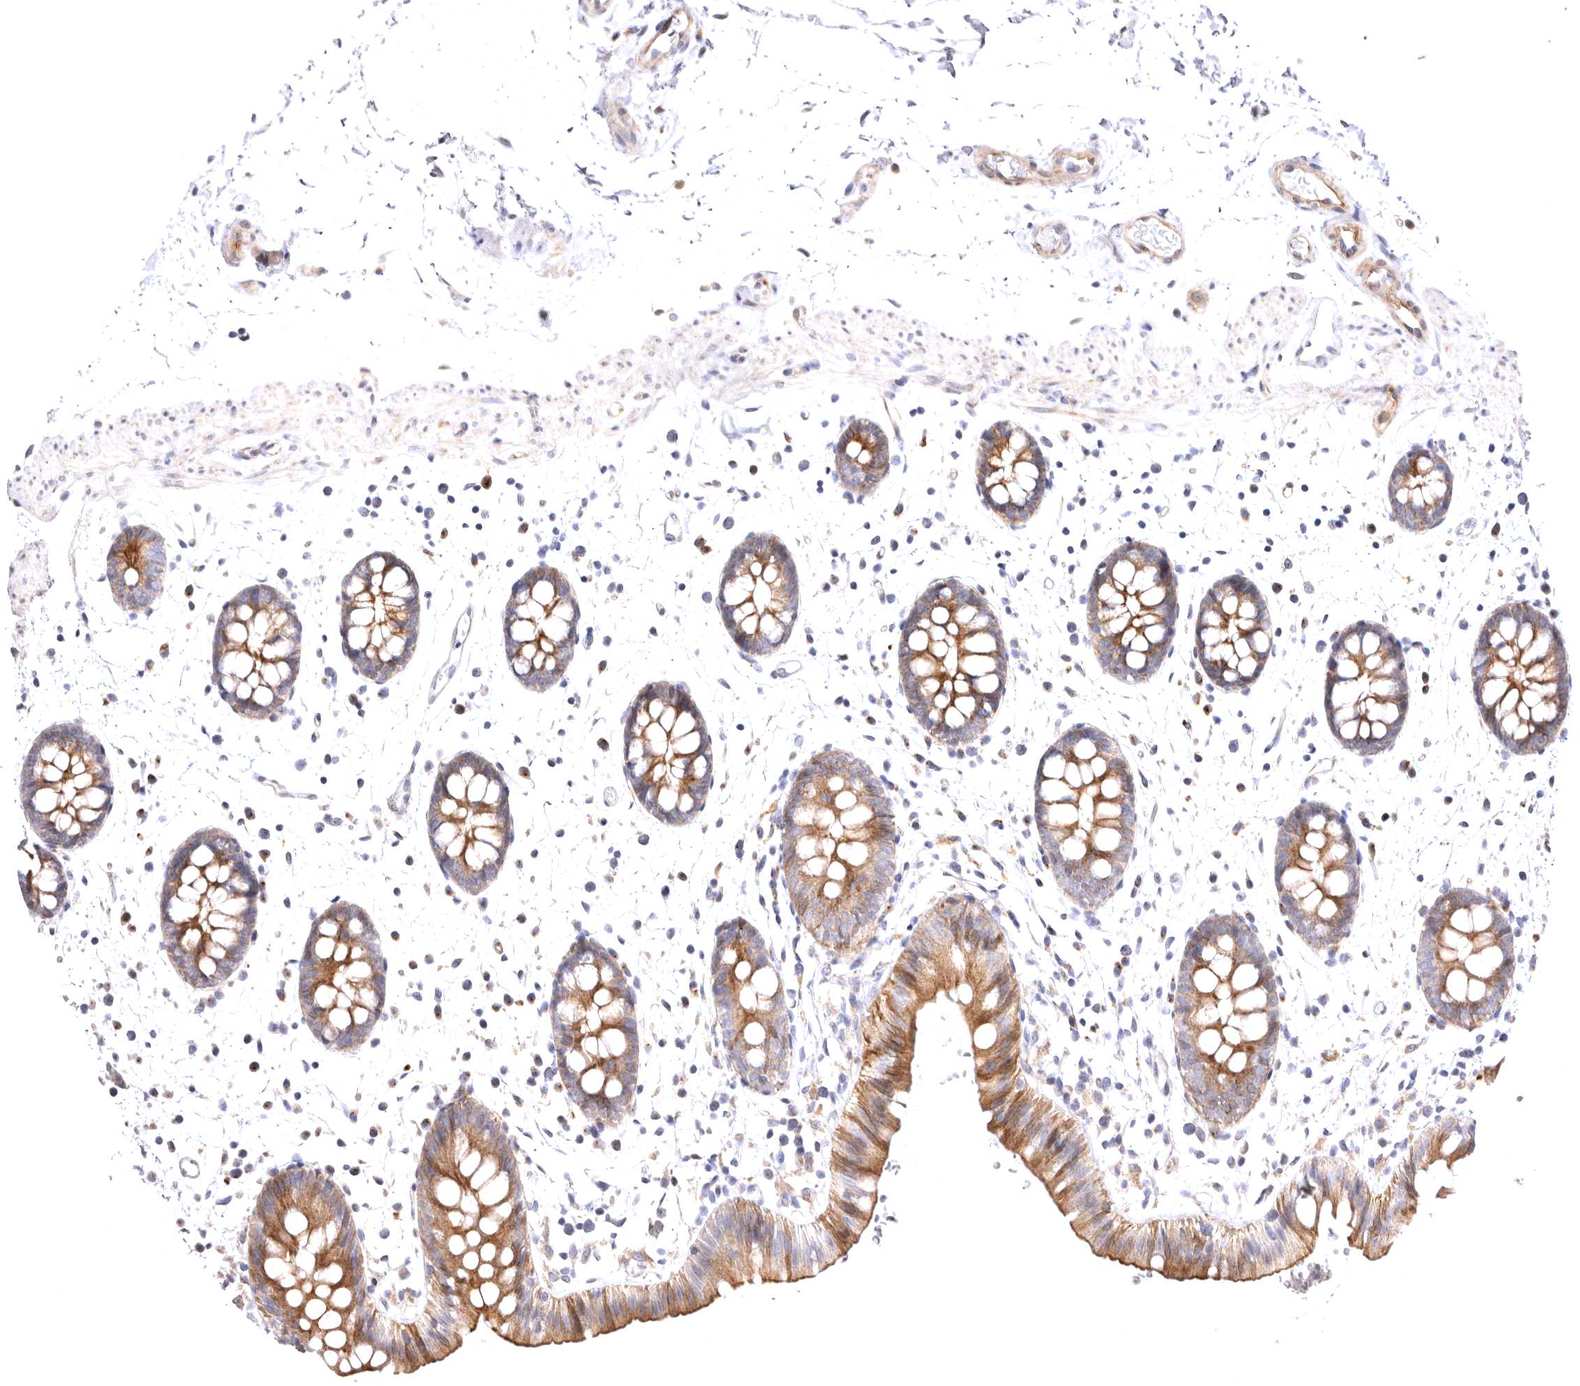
{"staining": {"intensity": "weak", "quantity": "<25%", "location": "cytoplasmic/membranous,nuclear"}, "tissue": "colon", "cell_type": "Endothelial cells", "image_type": "normal", "snomed": [{"axis": "morphology", "description": "Normal tissue, NOS"}, {"axis": "topography", "description": "Colon"}], "caption": "This is an immunohistochemistry (IHC) image of normal human colon. There is no positivity in endothelial cells.", "gene": "VPS45", "patient": {"sex": "male", "age": 56}}